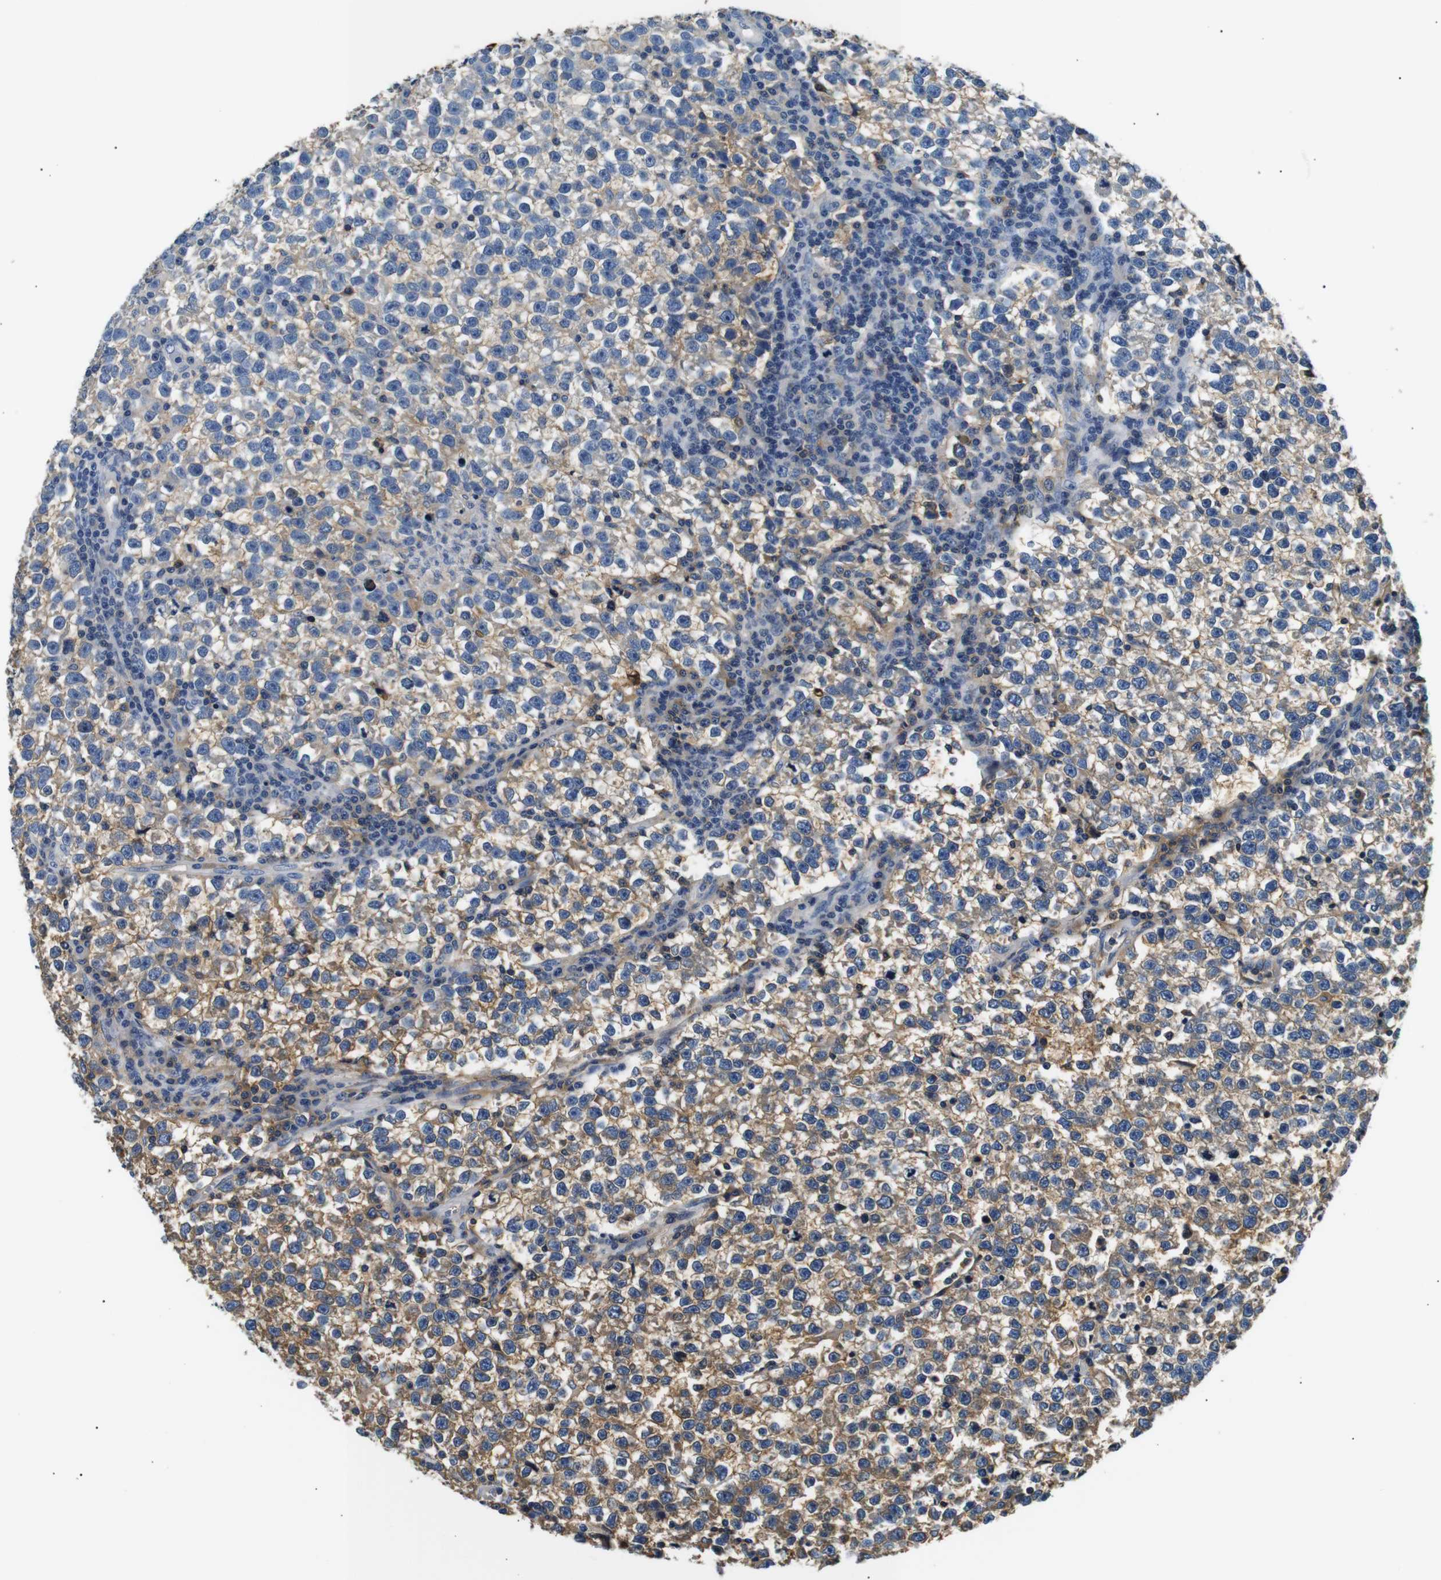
{"staining": {"intensity": "moderate", "quantity": "25%-75%", "location": "cytoplasmic/membranous"}, "tissue": "testis cancer", "cell_type": "Tumor cells", "image_type": "cancer", "snomed": [{"axis": "morphology", "description": "Normal tissue, NOS"}, {"axis": "morphology", "description": "Seminoma, NOS"}, {"axis": "topography", "description": "Testis"}], "caption": "Tumor cells display medium levels of moderate cytoplasmic/membranous positivity in about 25%-75% of cells in human testis seminoma.", "gene": "LHCGR", "patient": {"sex": "male", "age": 43}}